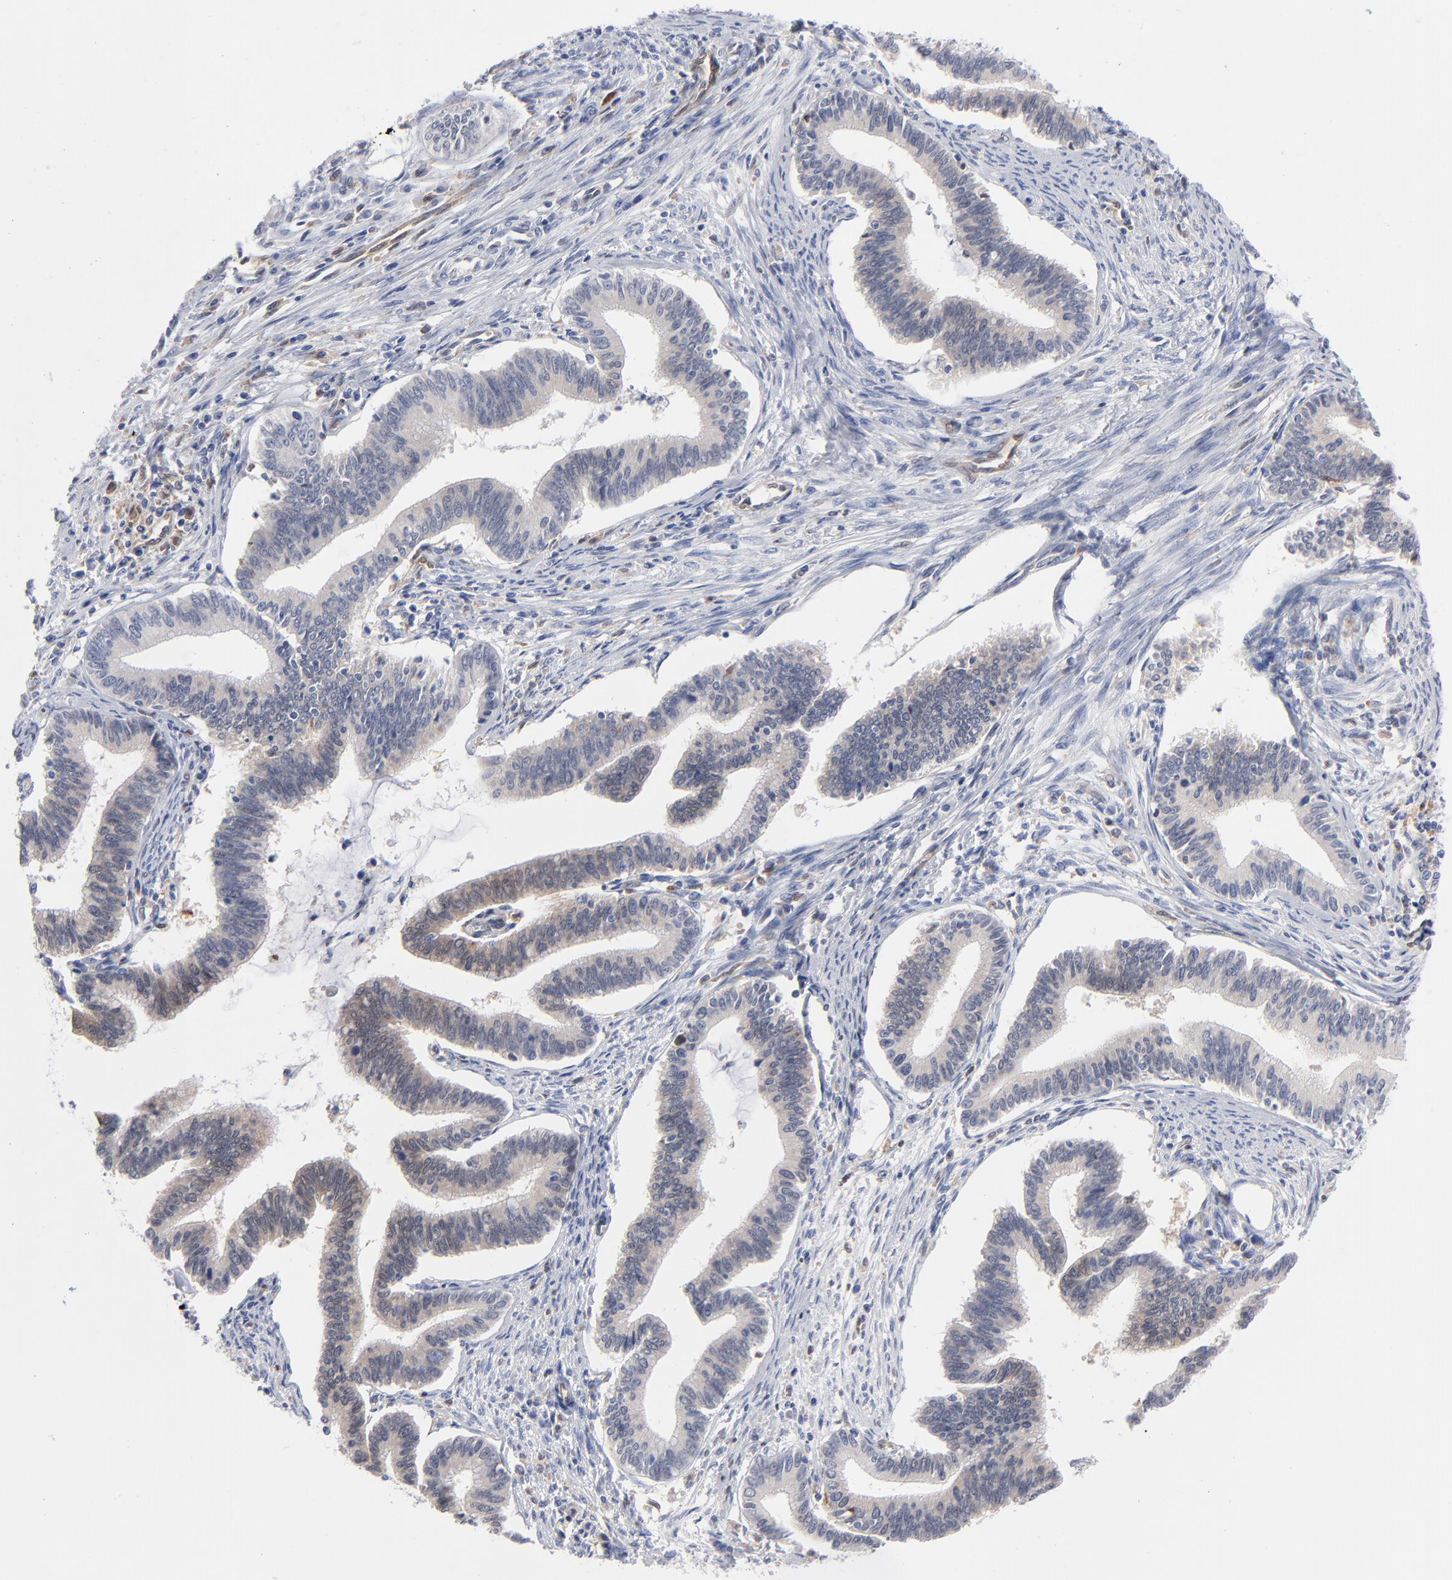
{"staining": {"intensity": "negative", "quantity": "none", "location": "none"}, "tissue": "cervical cancer", "cell_type": "Tumor cells", "image_type": "cancer", "snomed": [{"axis": "morphology", "description": "Adenocarcinoma, NOS"}, {"axis": "topography", "description": "Cervix"}], "caption": "IHC micrograph of neoplastic tissue: human cervical cancer stained with DAB (3,3'-diaminobenzidine) shows no significant protein staining in tumor cells.", "gene": "ARRB1", "patient": {"sex": "female", "age": 36}}